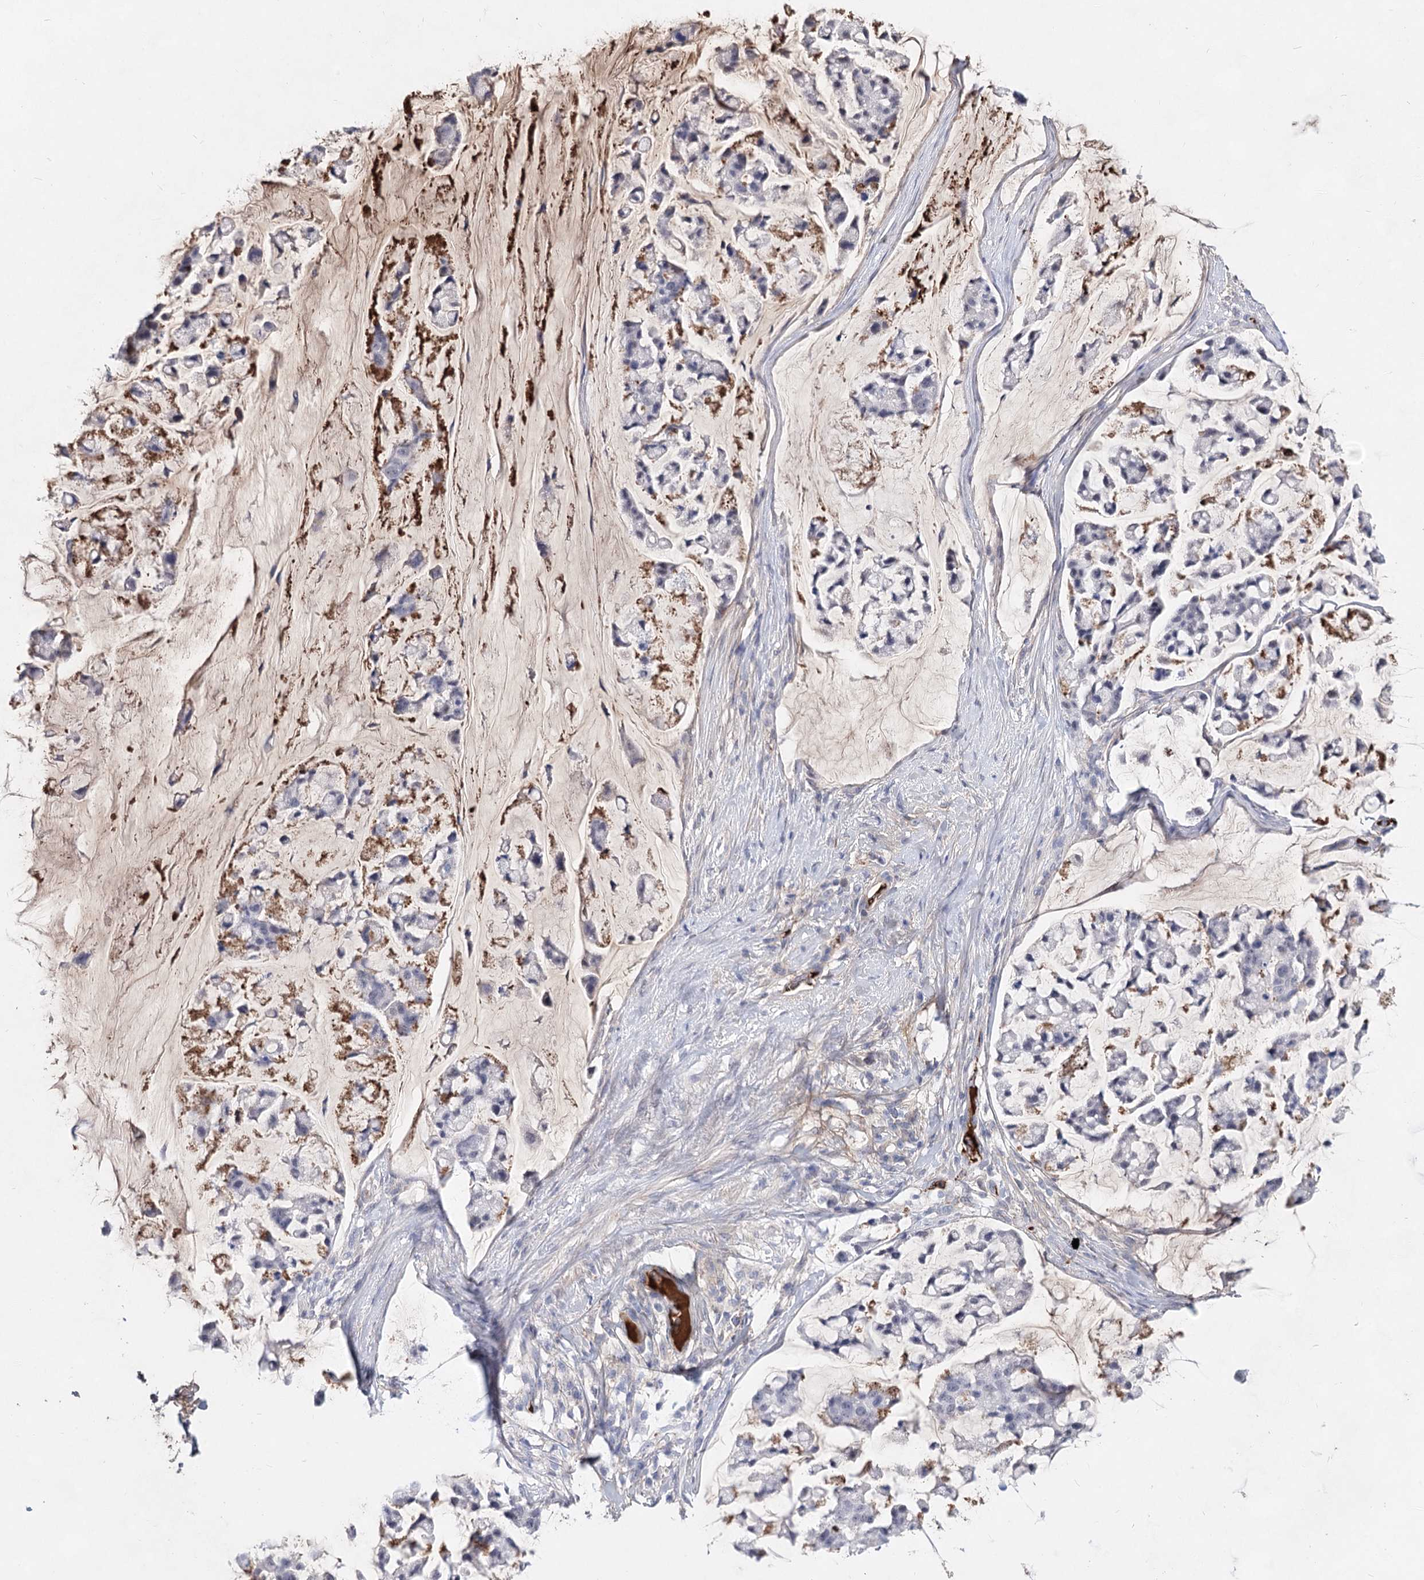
{"staining": {"intensity": "negative", "quantity": "none", "location": "none"}, "tissue": "stomach cancer", "cell_type": "Tumor cells", "image_type": "cancer", "snomed": [{"axis": "morphology", "description": "Adenocarcinoma, NOS"}, {"axis": "topography", "description": "Stomach, lower"}], "caption": "The micrograph reveals no staining of tumor cells in stomach cancer.", "gene": "TASOR2", "patient": {"sex": "male", "age": 67}}